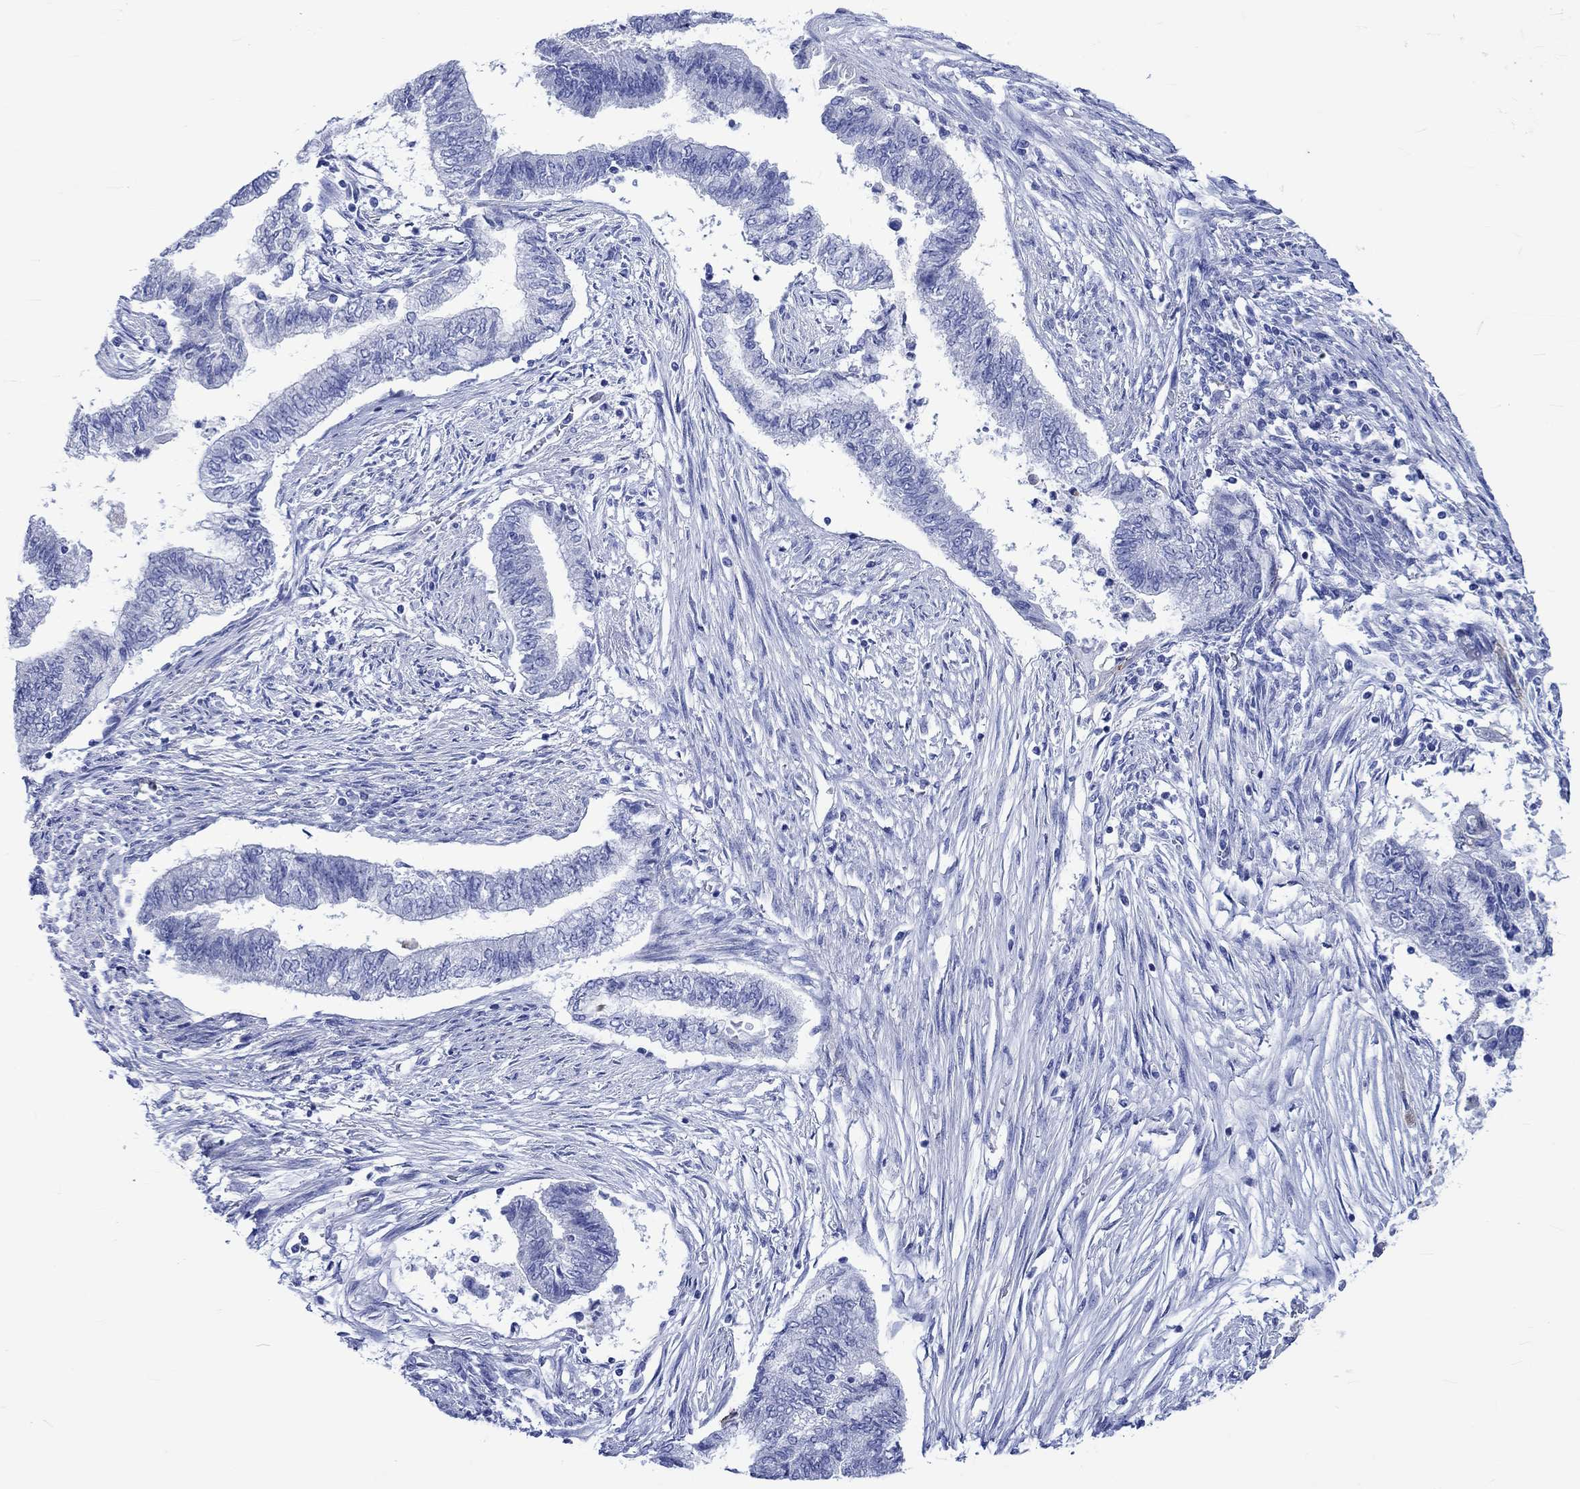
{"staining": {"intensity": "negative", "quantity": "none", "location": "none"}, "tissue": "endometrial cancer", "cell_type": "Tumor cells", "image_type": "cancer", "snomed": [{"axis": "morphology", "description": "Adenocarcinoma, NOS"}, {"axis": "topography", "description": "Endometrium"}], "caption": "There is no significant expression in tumor cells of adenocarcinoma (endometrial). The staining is performed using DAB (3,3'-diaminobenzidine) brown chromogen with nuclei counter-stained in using hematoxylin.", "gene": "KLHL33", "patient": {"sex": "female", "age": 65}}